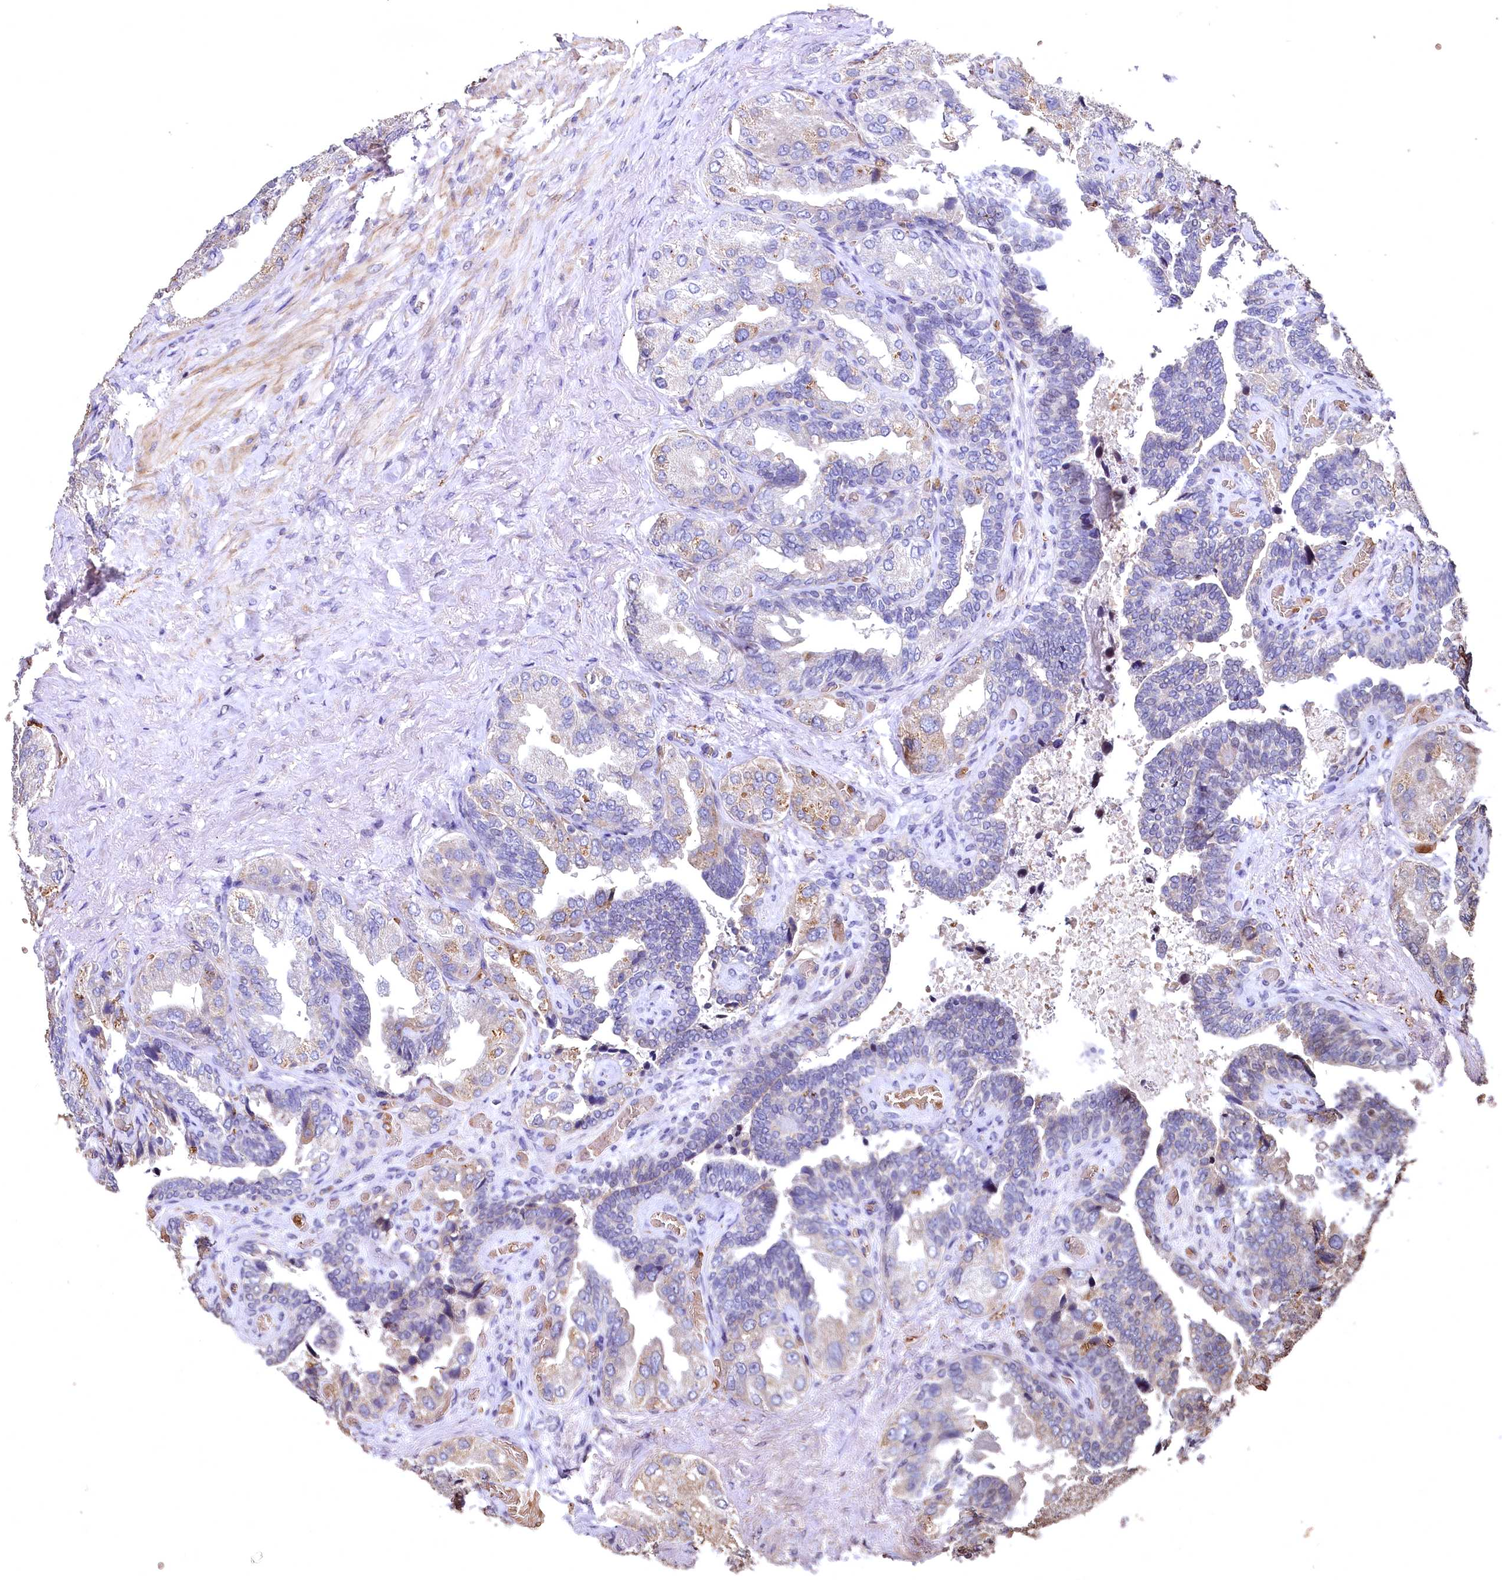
{"staining": {"intensity": "weak", "quantity": "<25%", "location": "cytoplasmic/membranous"}, "tissue": "seminal vesicle", "cell_type": "Glandular cells", "image_type": "normal", "snomed": [{"axis": "morphology", "description": "Normal tissue, NOS"}, {"axis": "topography", "description": "Seminal veicle"}, {"axis": "topography", "description": "Peripheral nerve tissue"}], "caption": "A histopathology image of seminal vesicle stained for a protein reveals no brown staining in glandular cells. (DAB (3,3'-diaminobenzidine) immunohistochemistry, high magnification).", "gene": "SPTA1", "patient": {"sex": "male", "age": 63}}